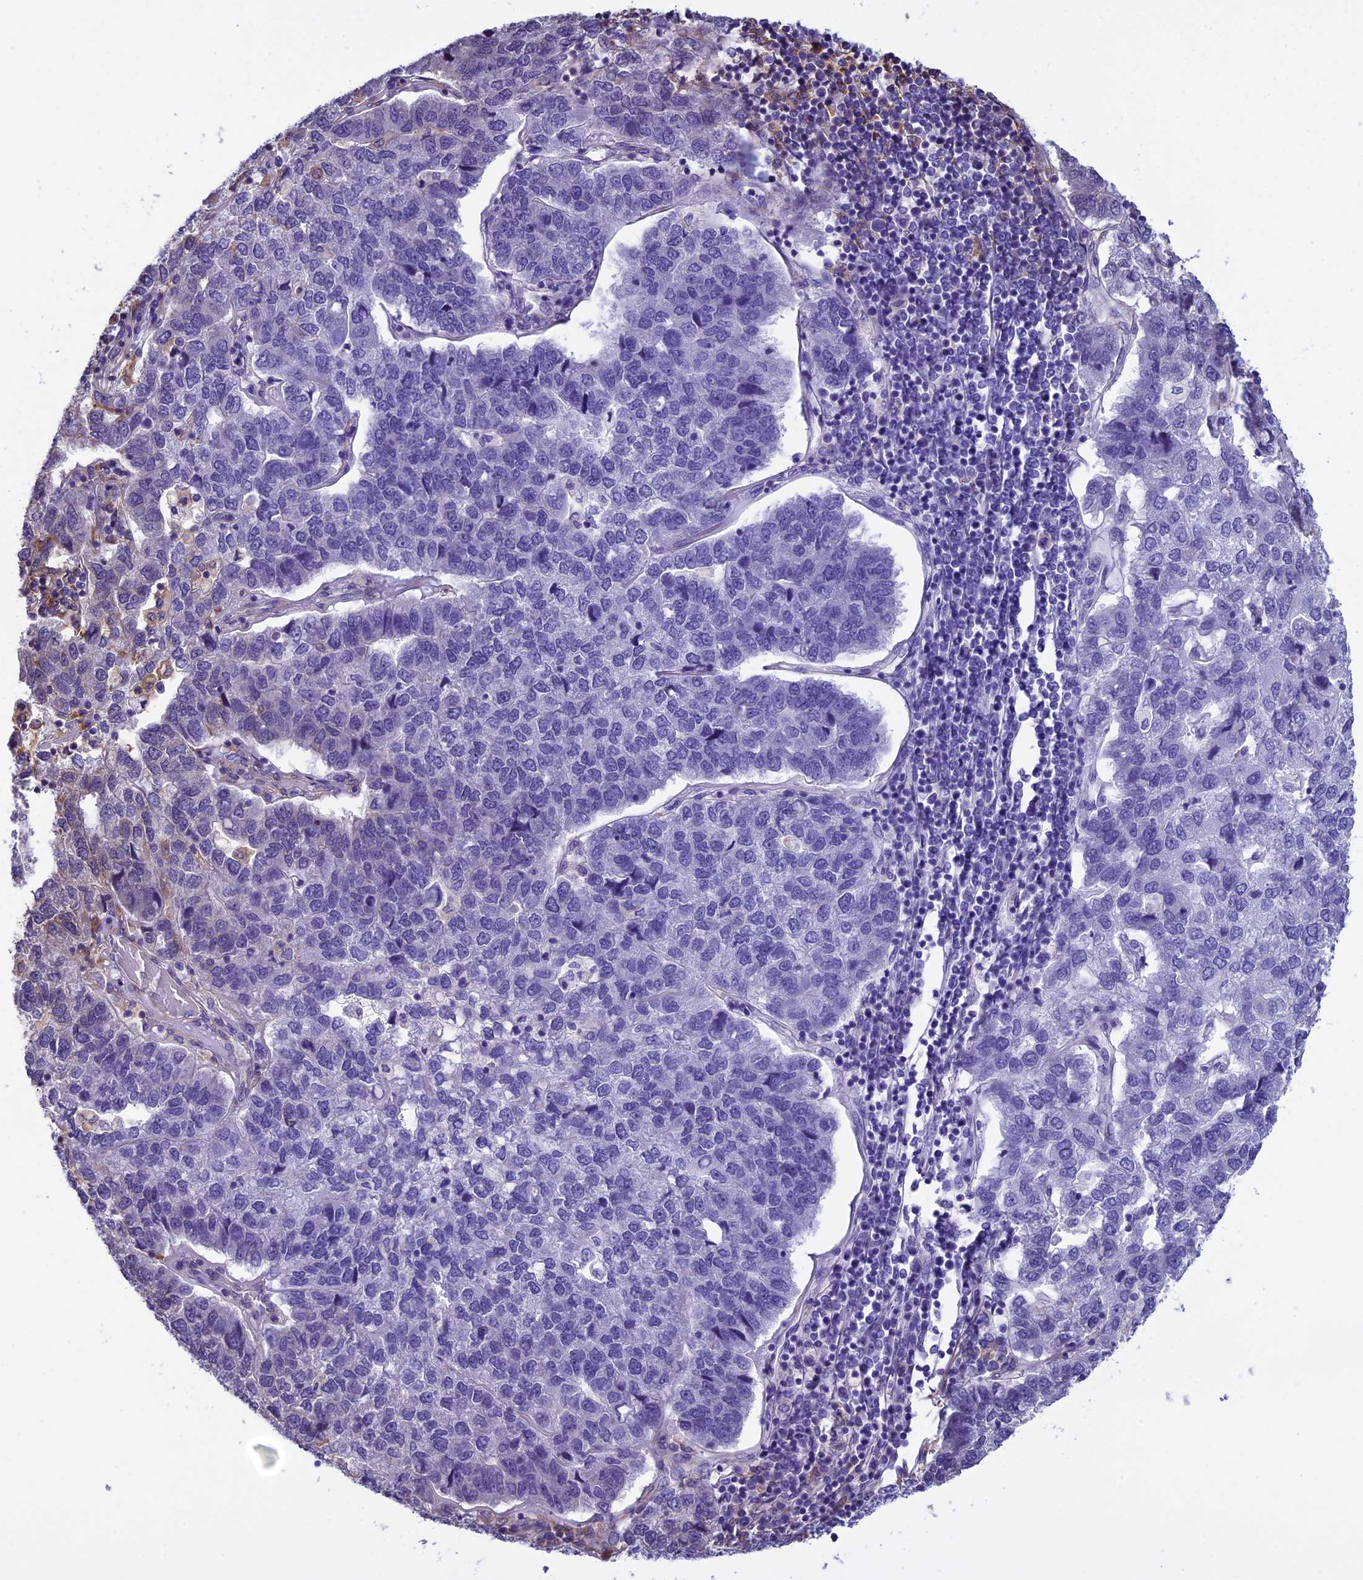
{"staining": {"intensity": "weak", "quantity": "<25%", "location": "cytoplasmic/membranous"}, "tissue": "pancreatic cancer", "cell_type": "Tumor cells", "image_type": "cancer", "snomed": [{"axis": "morphology", "description": "Adenocarcinoma, NOS"}, {"axis": "topography", "description": "Pancreas"}], "caption": "Tumor cells show no significant protein staining in pancreatic cancer (adenocarcinoma). The staining was performed using DAB (3,3'-diaminobenzidine) to visualize the protein expression in brown, while the nuclei were stained in blue with hematoxylin (Magnification: 20x).", "gene": "EHBP1L1", "patient": {"sex": "female", "age": 61}}